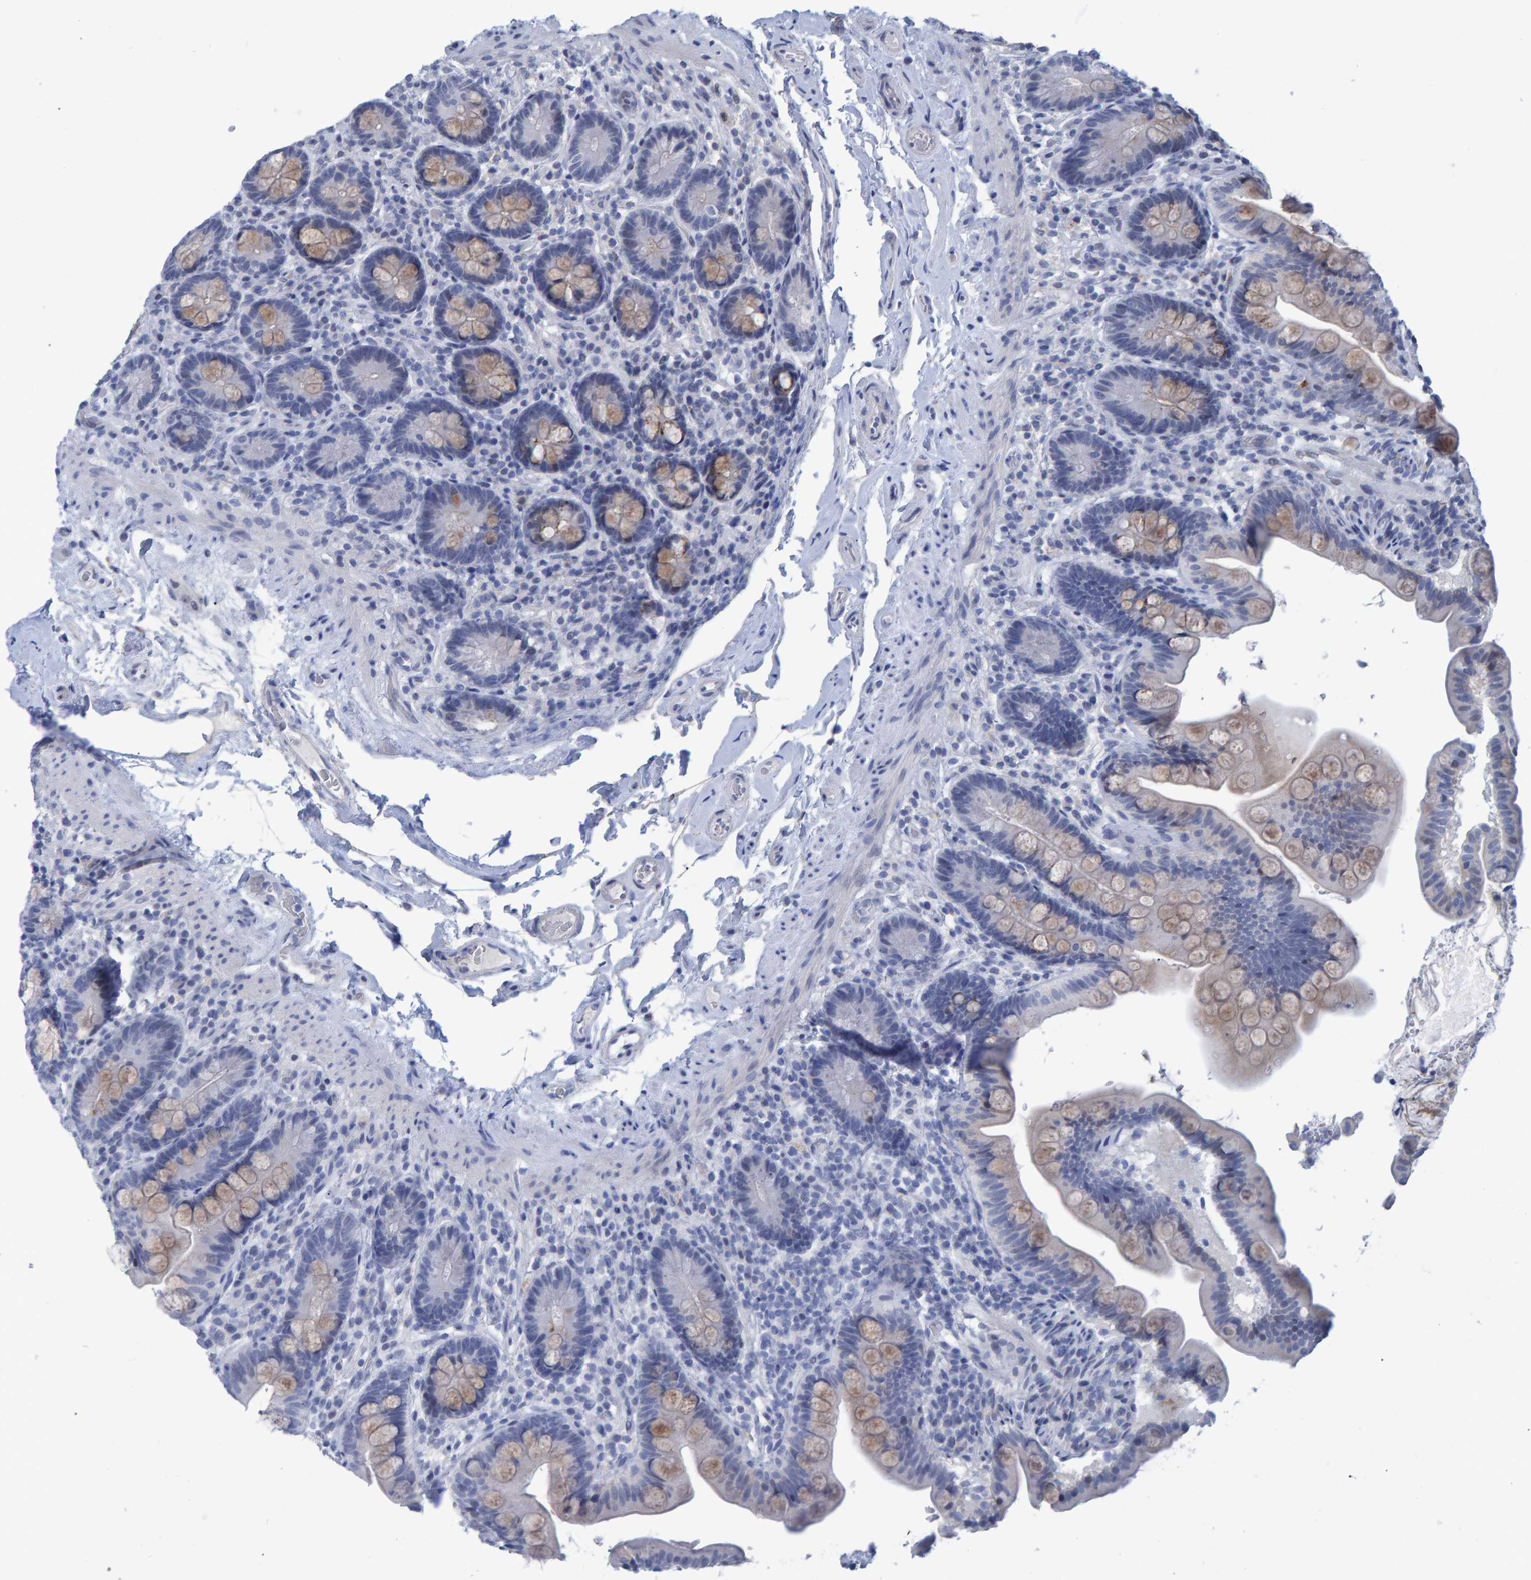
{"staining": {"intensity": "negative", "quantity": "none", "location": "none"}, "tissue": "colon", "cell_type": "Endothelial cells", "image_type": "normal", "snomed": [{"axis": "morphology", "description": "Normal tissue, NOS"}, {"axis": "topography", "description": "Smooth muscle"}, {"axis": "topography", "description": "Colon"}], "caption": "IHC micrograph of unremarkable colon: human colon stained with DAB (3,3'-diaminobenzidine) shows no significant protein expression in endothelial cells.", "gene": "PROCA1", "patient": {"sex": "male", "age": 73}}